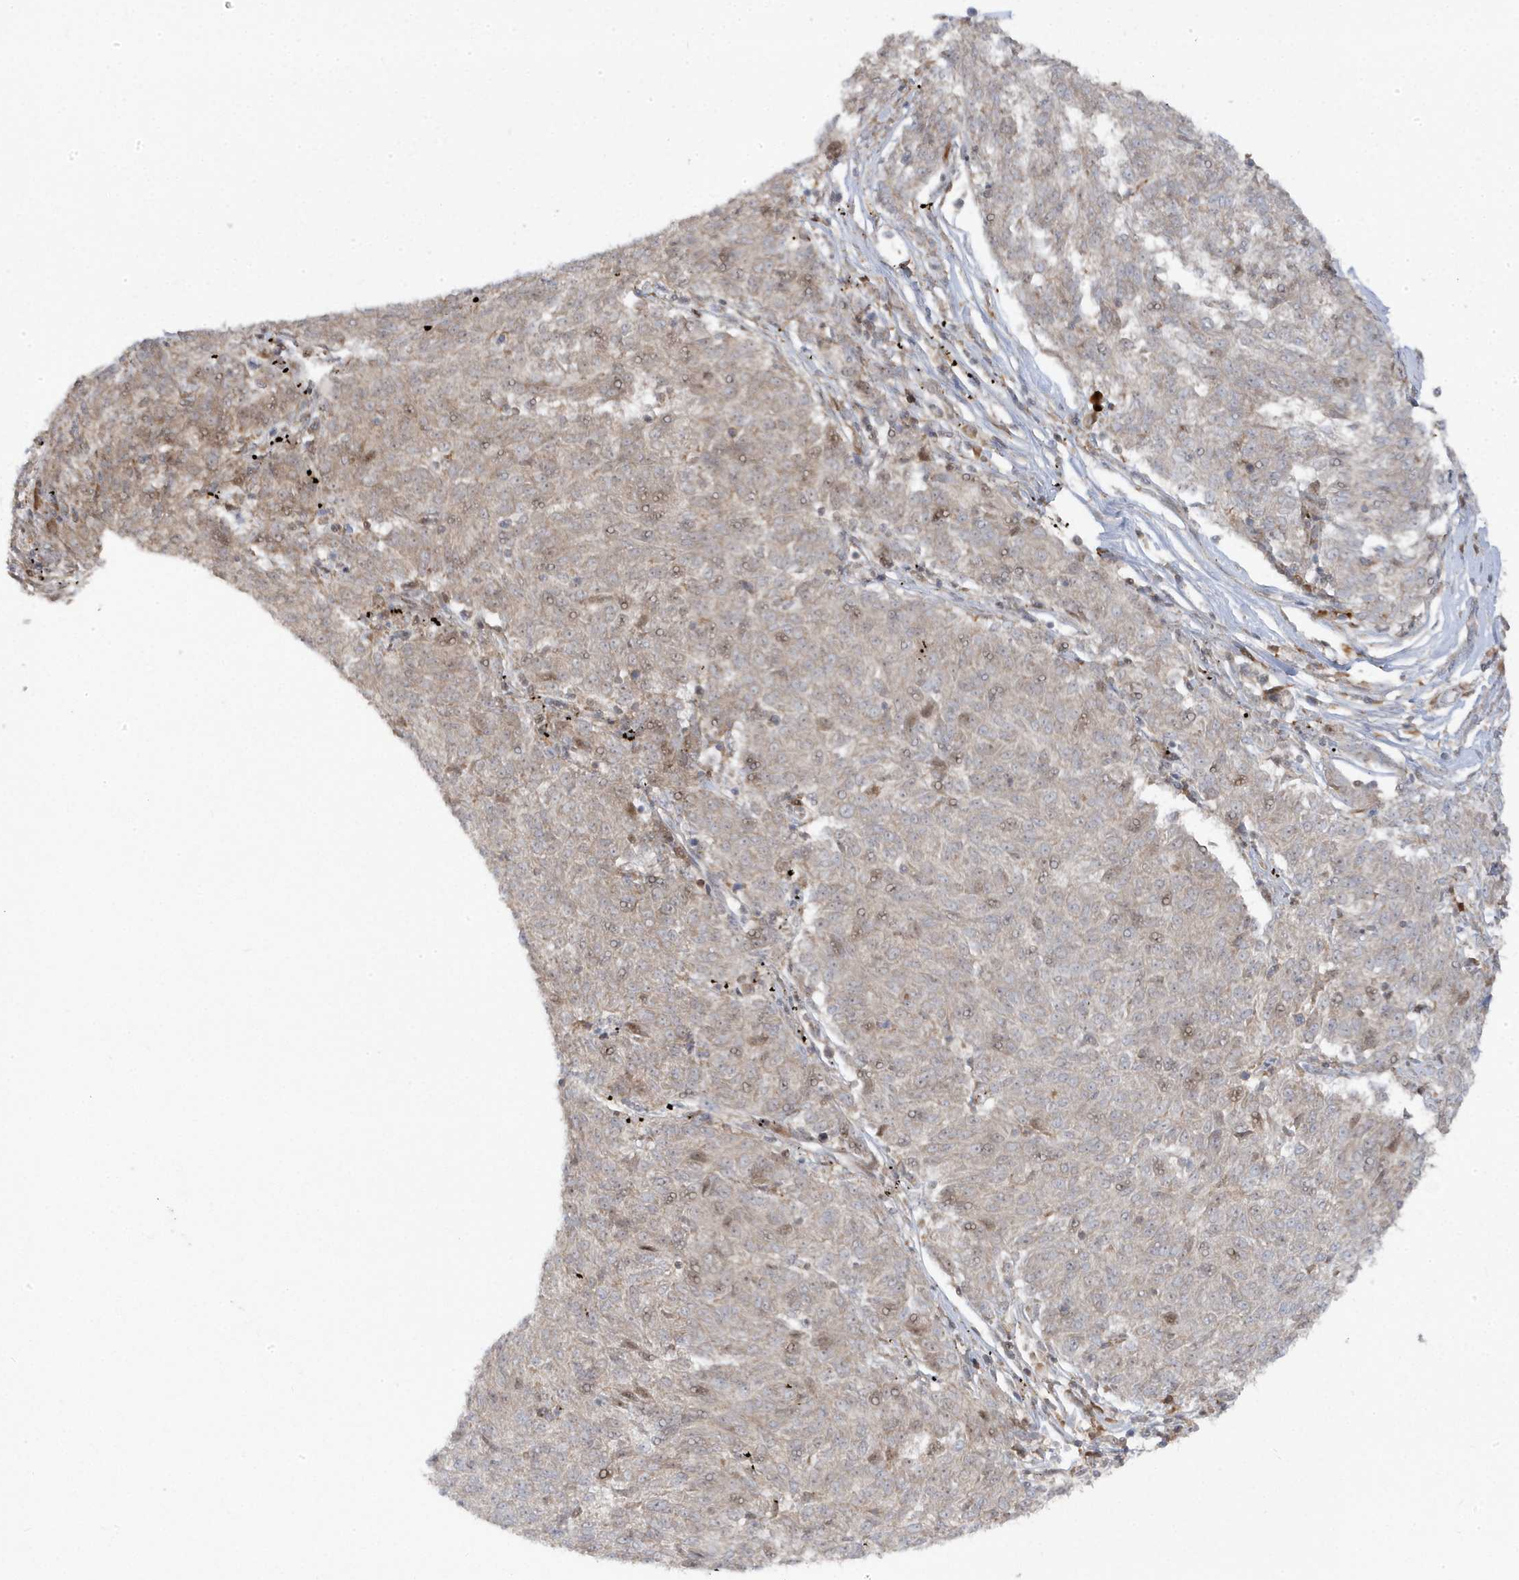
{"staining": {"intensity": "negative", "quantity": "none", "location": "none"}, "tissue": "melanoma", "cell_type": "Tumor cells", "image_type": "cancer", "snomed": [{"axis": "morphology", "description": "Malignant melanoma, NOS"}, {"axis": "topography", "description": "Skin"}], "caption": "High magnification brightfield microscopy of melanoma stained with DAB (brown) and counterstained with hematoxylin (blue): tumor cells show no significant expression.", "gene": "ZNF654", "patient": {"sex": "female", "age": 72}}